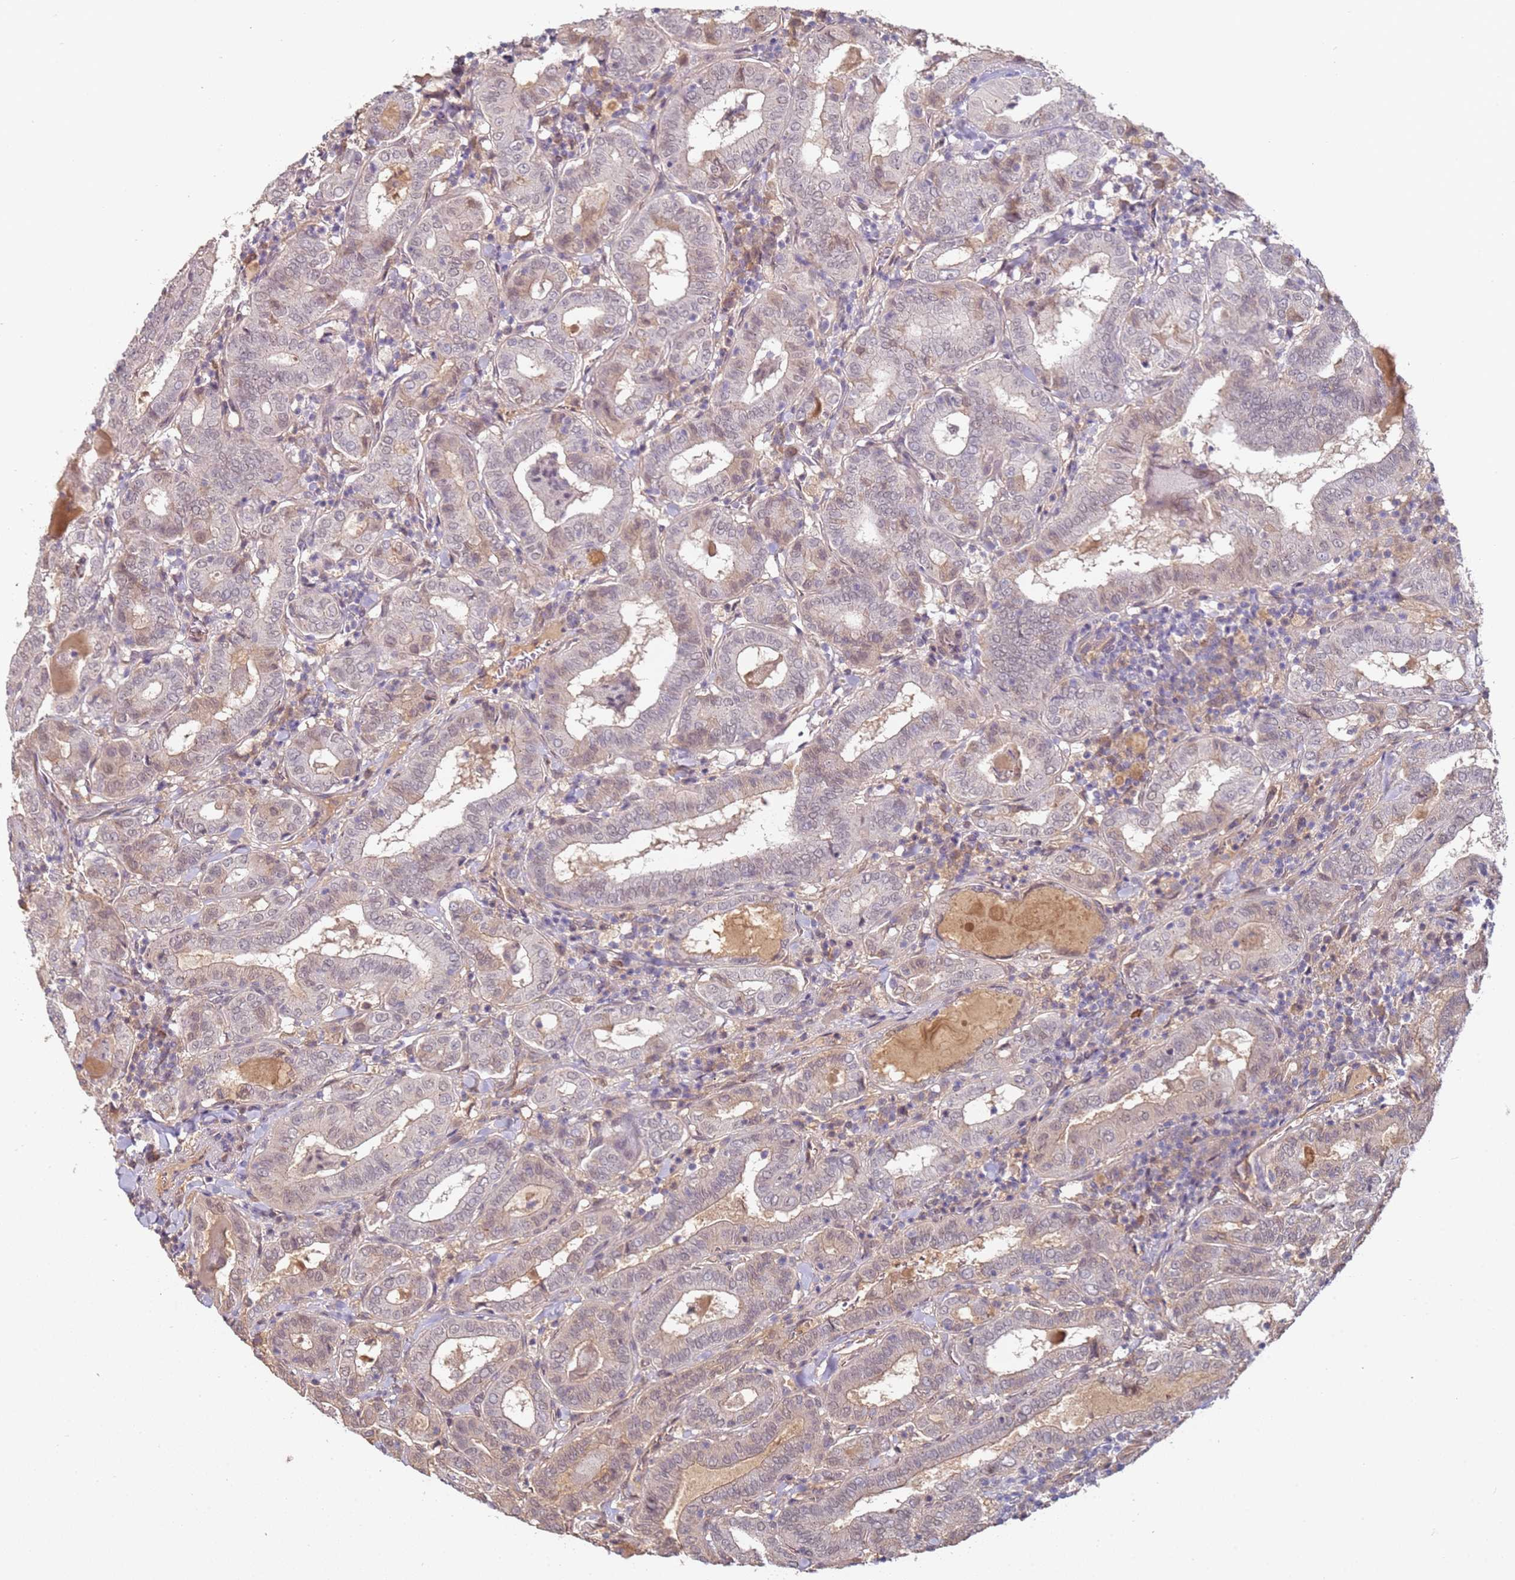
{"staining": {"intensity": "negative", "quantity": "none", "location": "none"}, "tissue": "thyroid cancer", "cell_type": "Tumor cells", "image_type": "cancer", "snomed": [{"axis": "morphology", "description": "Papillary adenocarcinoma, NOS"}, {"axis": "topography", "description": "Thyroid gland"}], "caption": "This is an IHC micrograph of human thyroid papillary adenocarcinoma. There is no positivity in tumor cells.", "gene": "WDR93", "patient": {"sex": "female", "age": 72}}